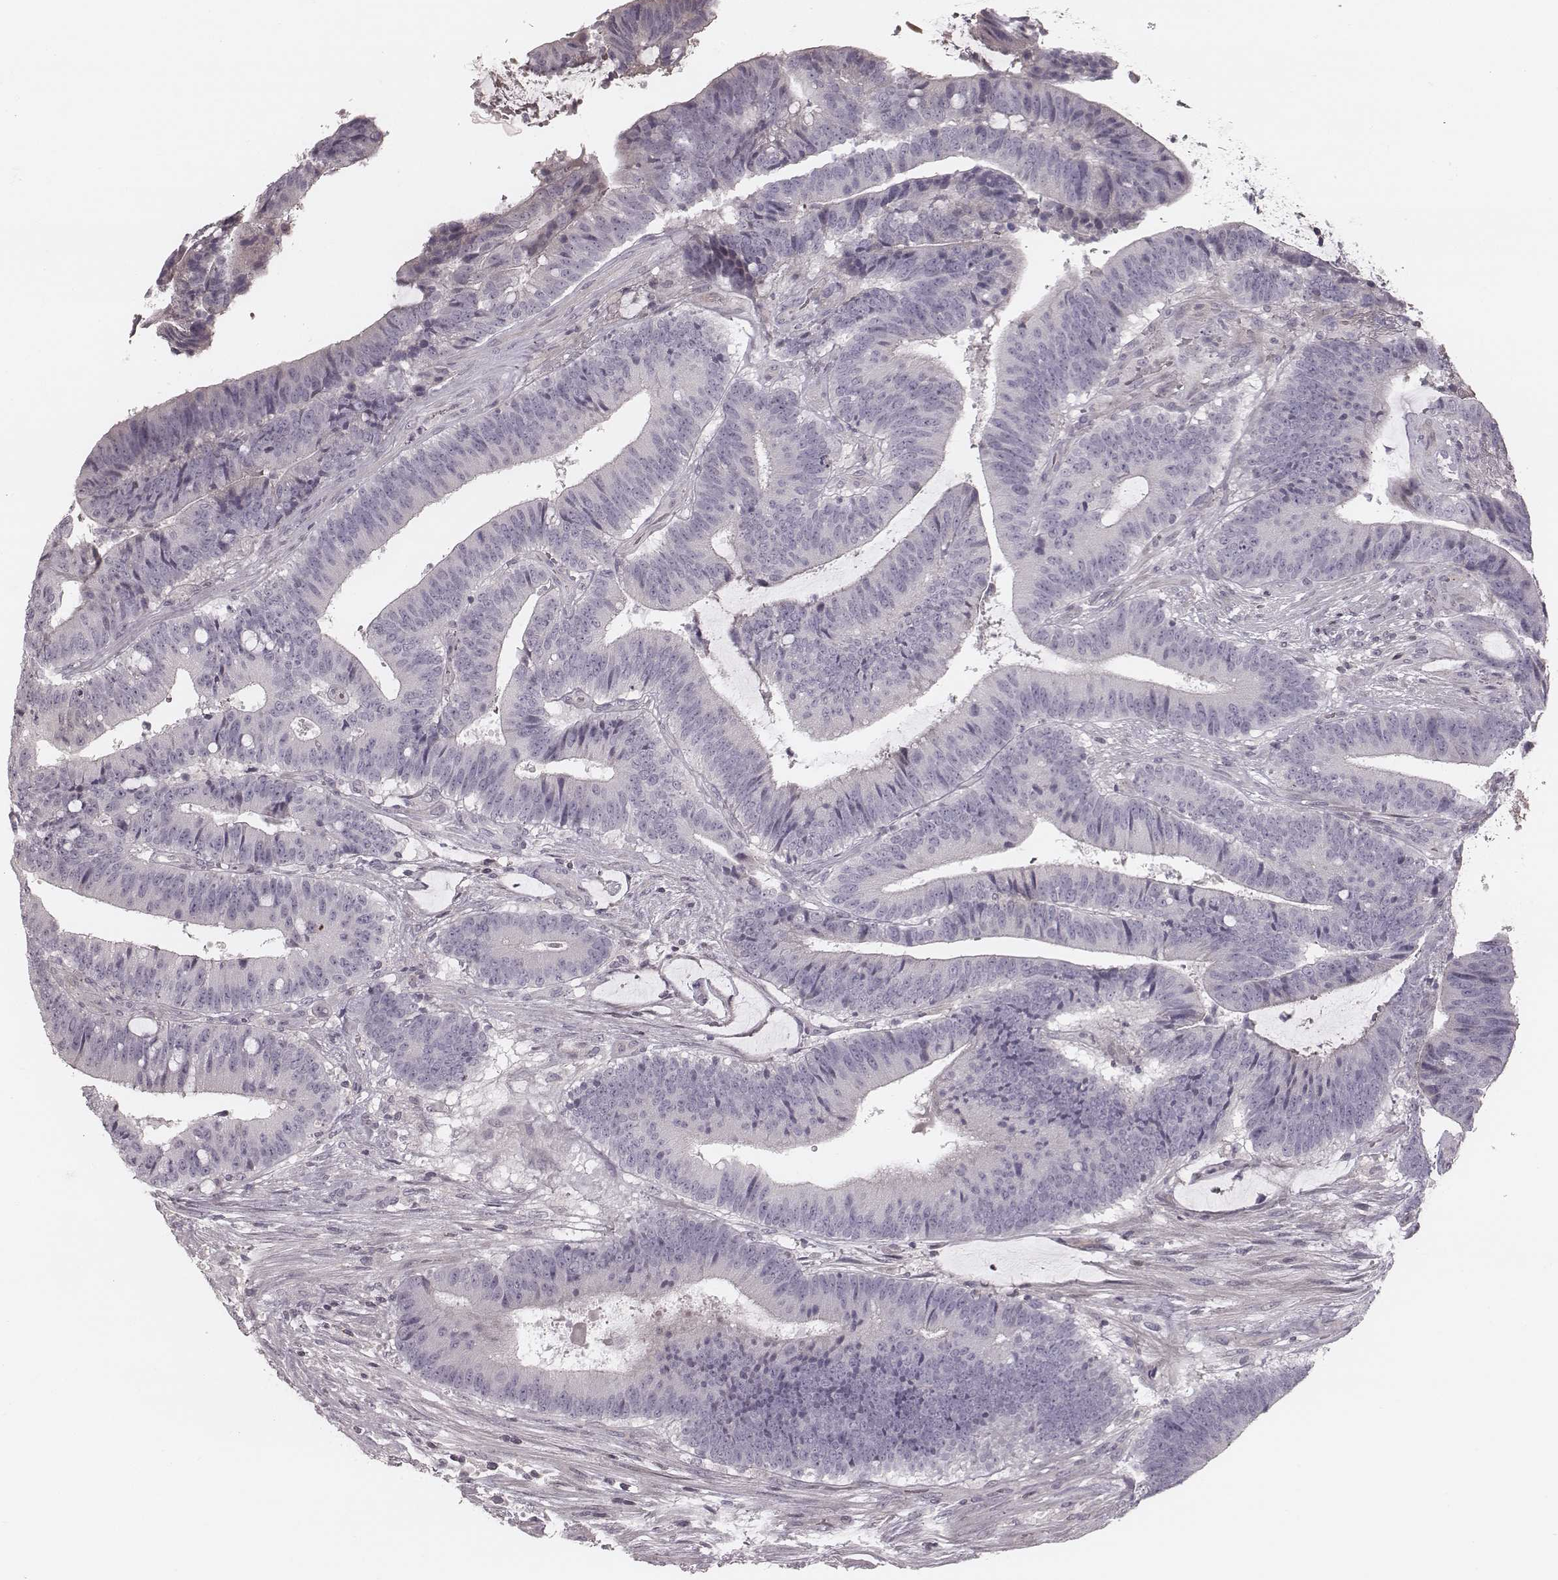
{"staining": {"intensity": "negative", "quantity": "none", "location": "none"}, "tissue": "colorectal cancer", "cell_type": "Tumor cells", "image_type": "cancer", "snomed": [{"axis": "morphology", "description": "Adenocarcinoma, NOS"}, {"axis": "topography", "description": "Colon"}], "caption": "The image exhibits no staining of tumor cells in colorectal cancer (adenocarcinoma).", "gene": "S100Z", "patient": {"sex": "female", "age": 43}}